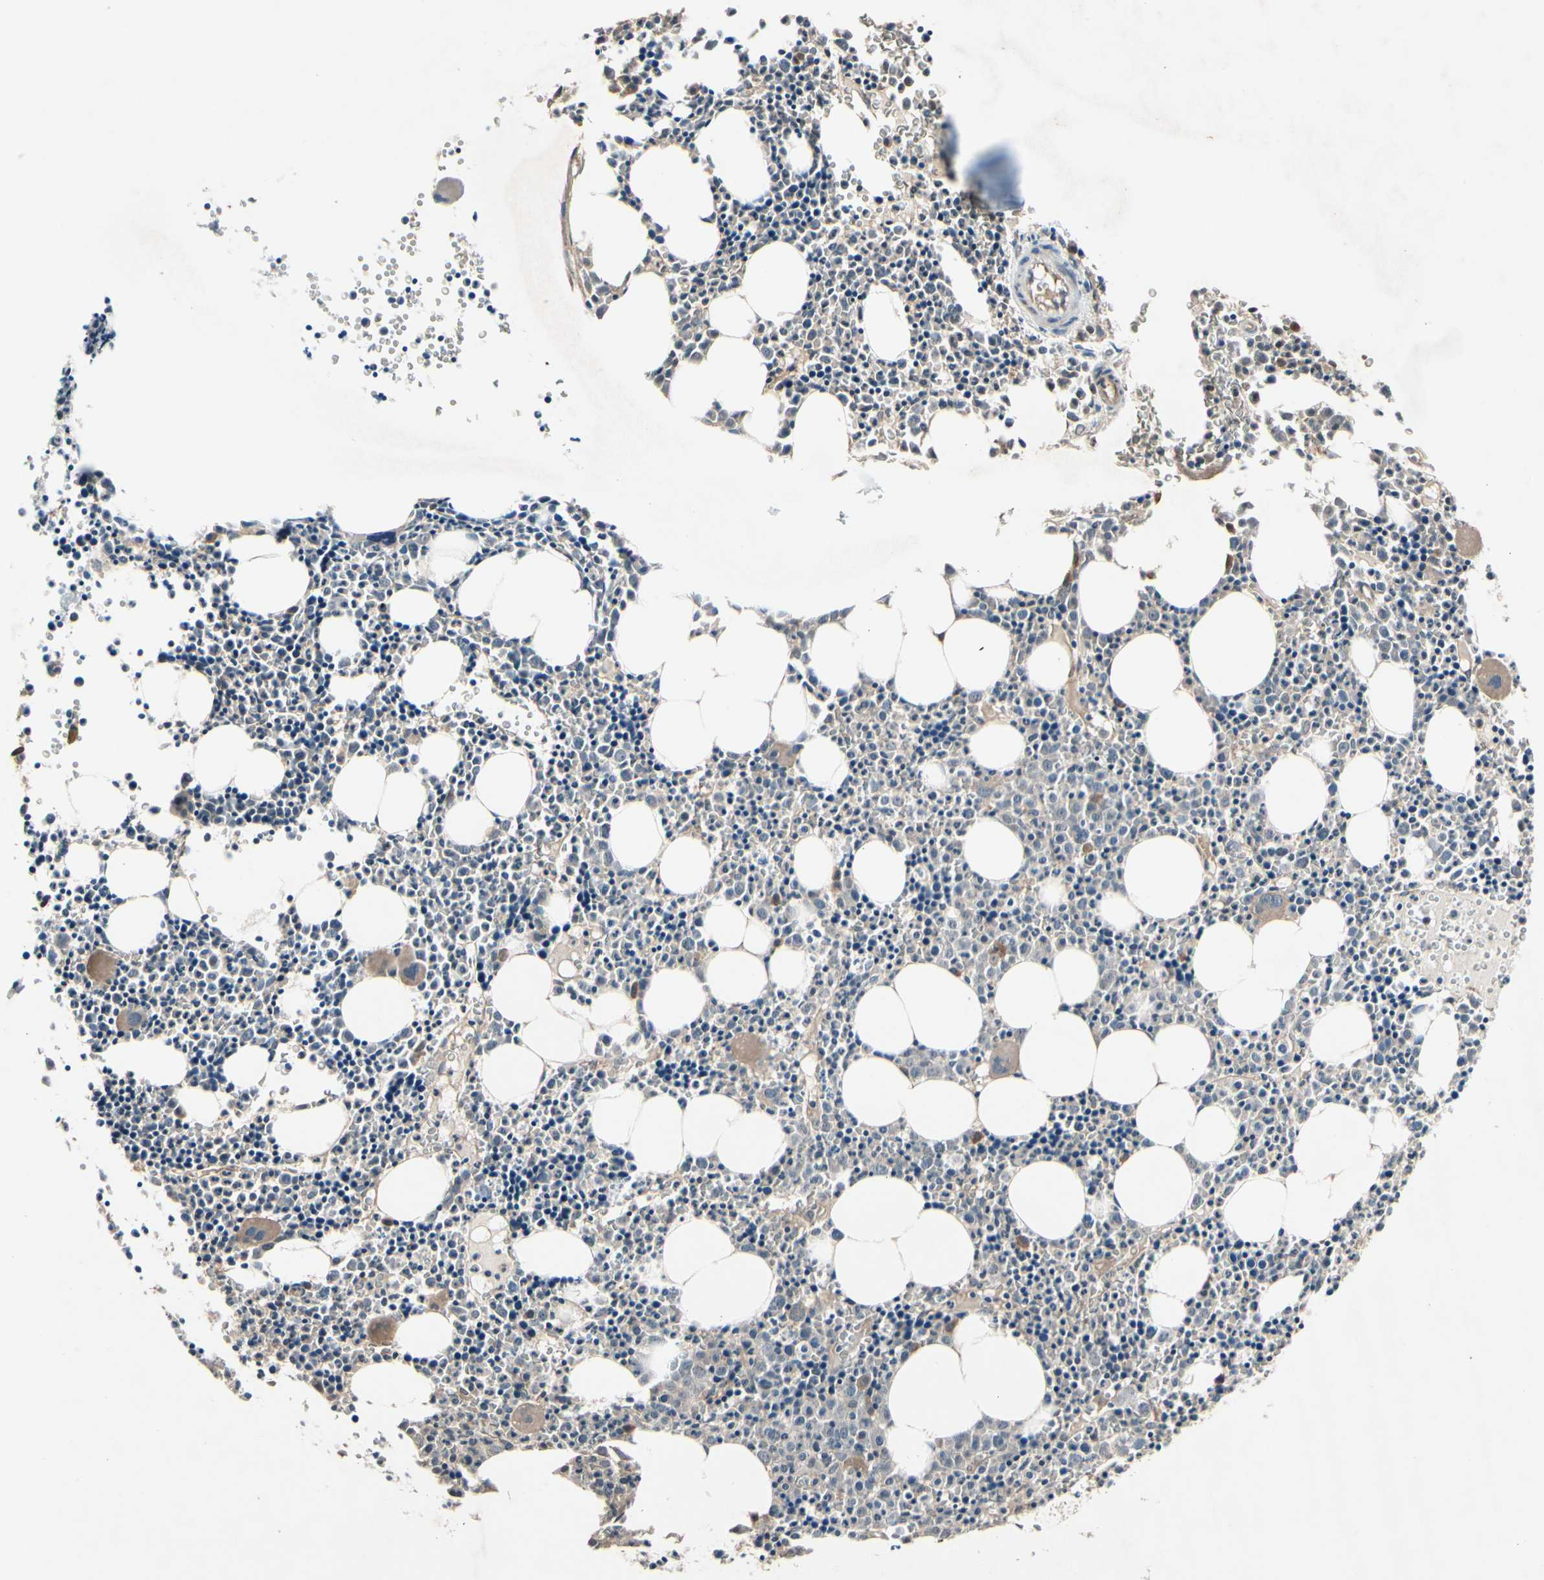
{"staining": {"intensity": "moderate", "quantity": "<25%", "location": "cytoplasmic/membranous,nuclear"}, "tissue": "bone marrow", "cell_type": "Hematopoietic cells", "image_type": "normal", "snomed": [{"axis": "morphology", "description": "Normal tissue, NOS"}, {"axis": "morphology", "description": "Inflammation, NOS"}, {"axis": "topography", "description": "Bone marrow"}], "caption": "A high-resolution photomicrograph shows immunohistochemistry staining of unremarkable bone marrow, which displays moderate cytoplasmic/membranous,nuclear expression in about <25% of hematopoietic cells. (Stains: DAB in brown, nuclei in blue, Microscopy: brightfield microscopy at high magnification).", "gene": "PNPLA7", "patient": {"sex": "female", "age": 17}}